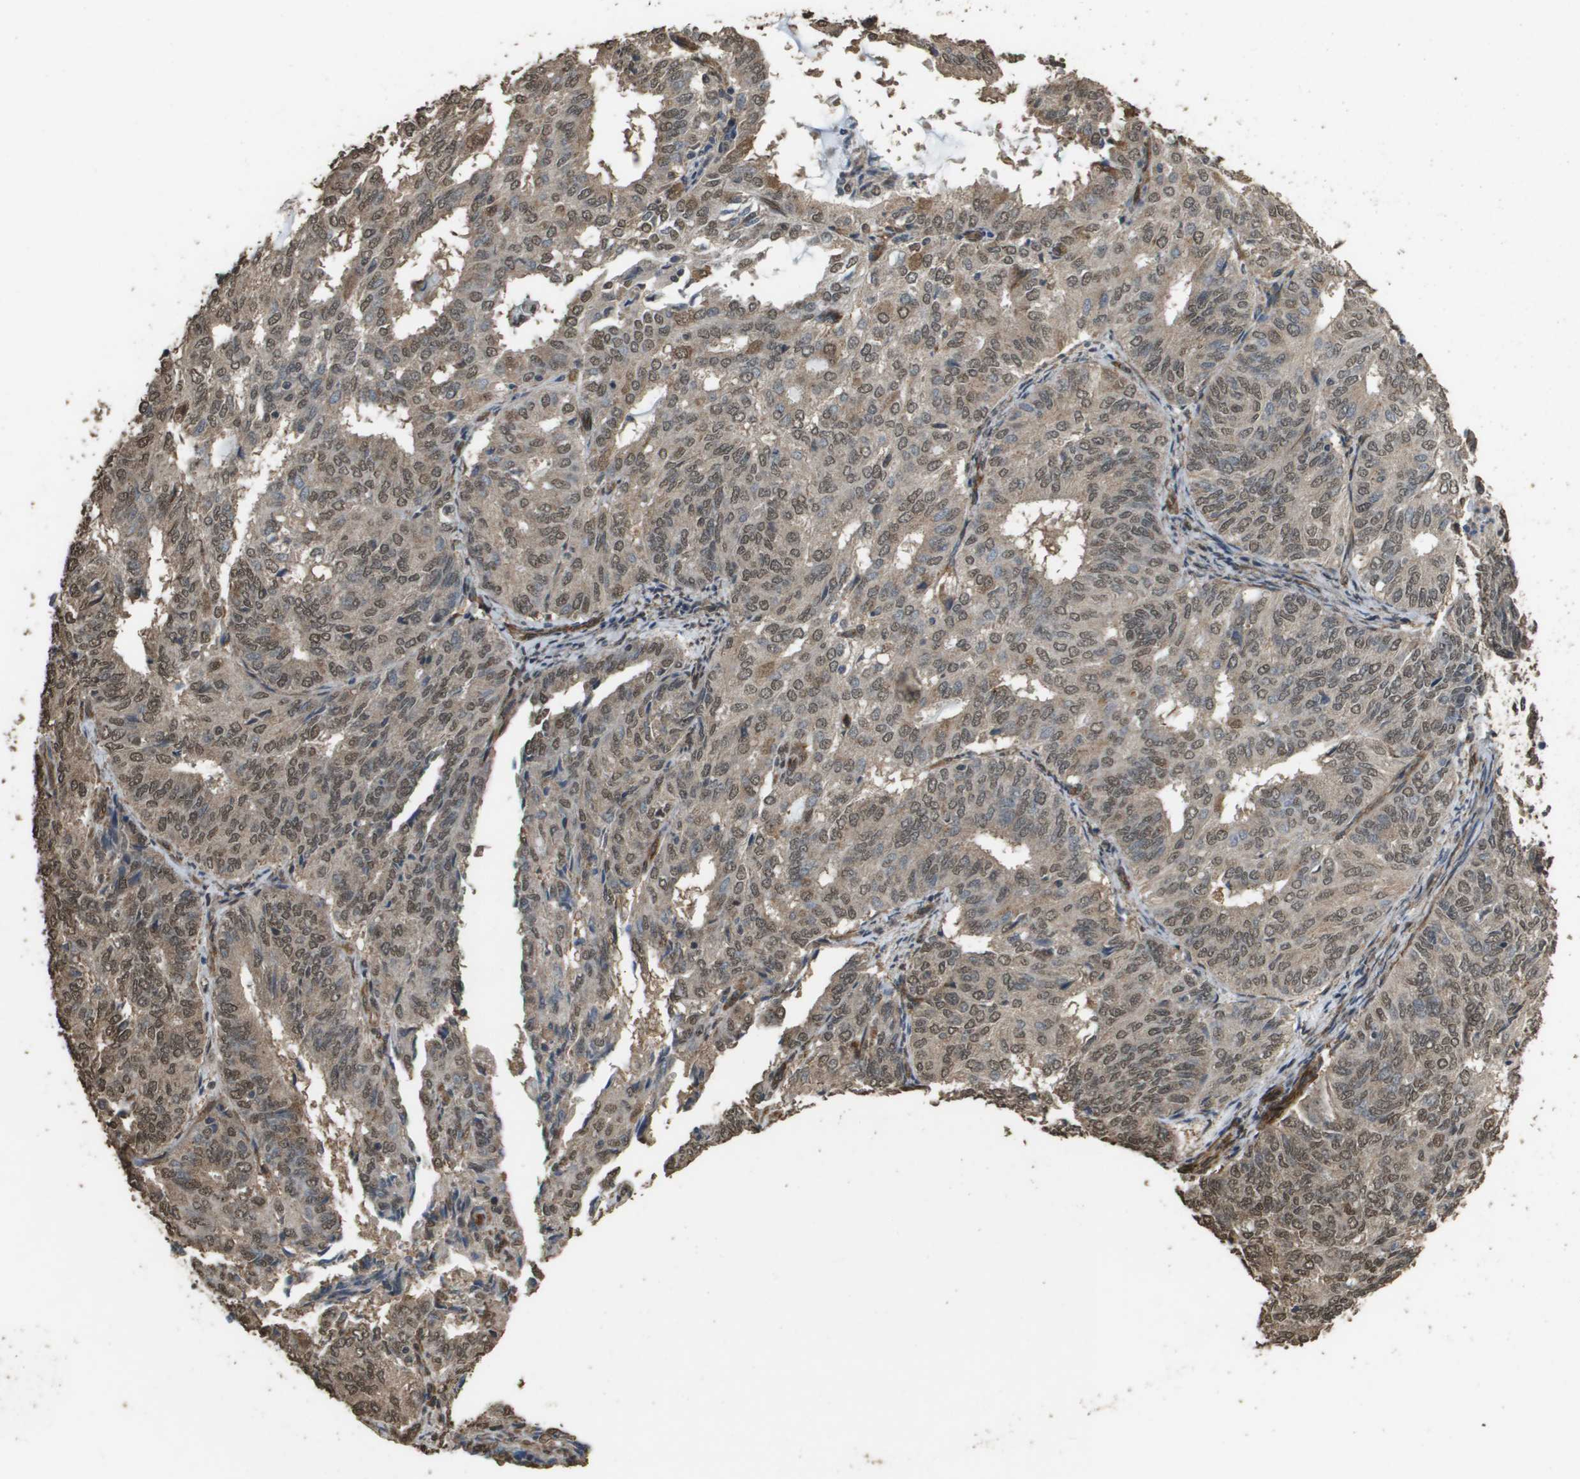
{"staining": {"intensity": "moderate", "quantity": ">75%", "location": "cytoplasmic/membranous,nuclear"}, "tissue": "endometrial cancer", "cell_type": "Tumor cells", "image_type": "cancer", "snomed": [{"axis": "morphology", "description": "Adenocarcinoma, NOS"}, {"axis": "topography", "description": "Uterus"}], "caption": "DAB immunohistochemical staining of human adenocarcinoma (endometrial) shows moderate cytoplasmic/membranous and nuclear protein staining in approximately >75% of tumor cells. The protein of interest is shown in brown color, while the nuclei are stained blue.", "gene": "AAMP", "patient": {"sex": "female", "age": 60}}